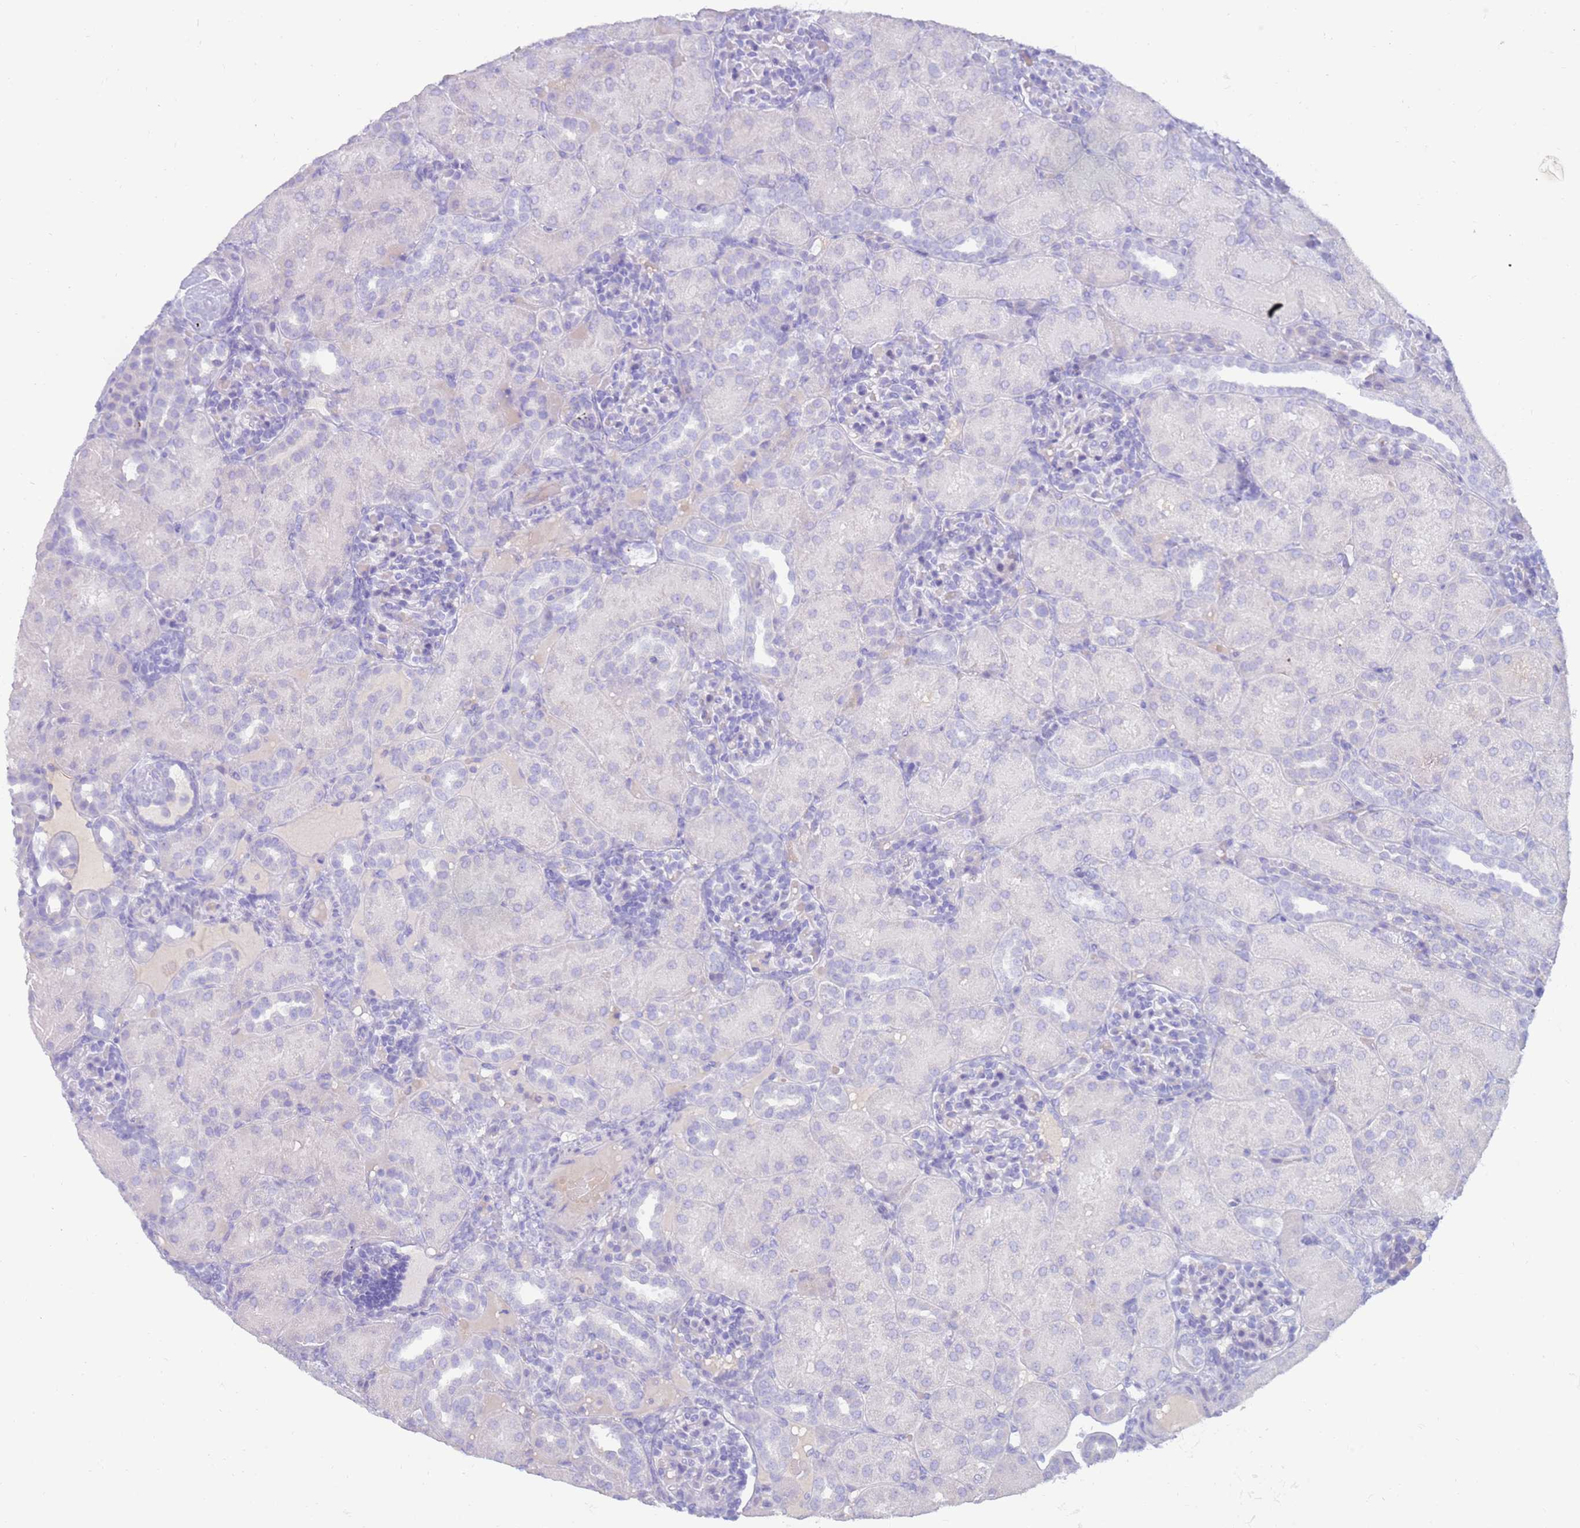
{"staining": {"intensity": "negative", "quantity": "none", "location": "none"}, "tissue": "kidney", "cell_type": "Cells in glomeruli", "image_type": "normal", "snomed": [{"axis": "morphology", "description": "Normal tissue, NOS"}, {"axis": "topography", "description": "Kidney"}], "caption": "There is no significant expression in cells in glomeruli of kidney. (DAB immunohistochemistry (IHC) visualized using brightfield microscopy, high magnification).", "gene": "EVPLL", "patient": {"sex": "male", "age": 1}}